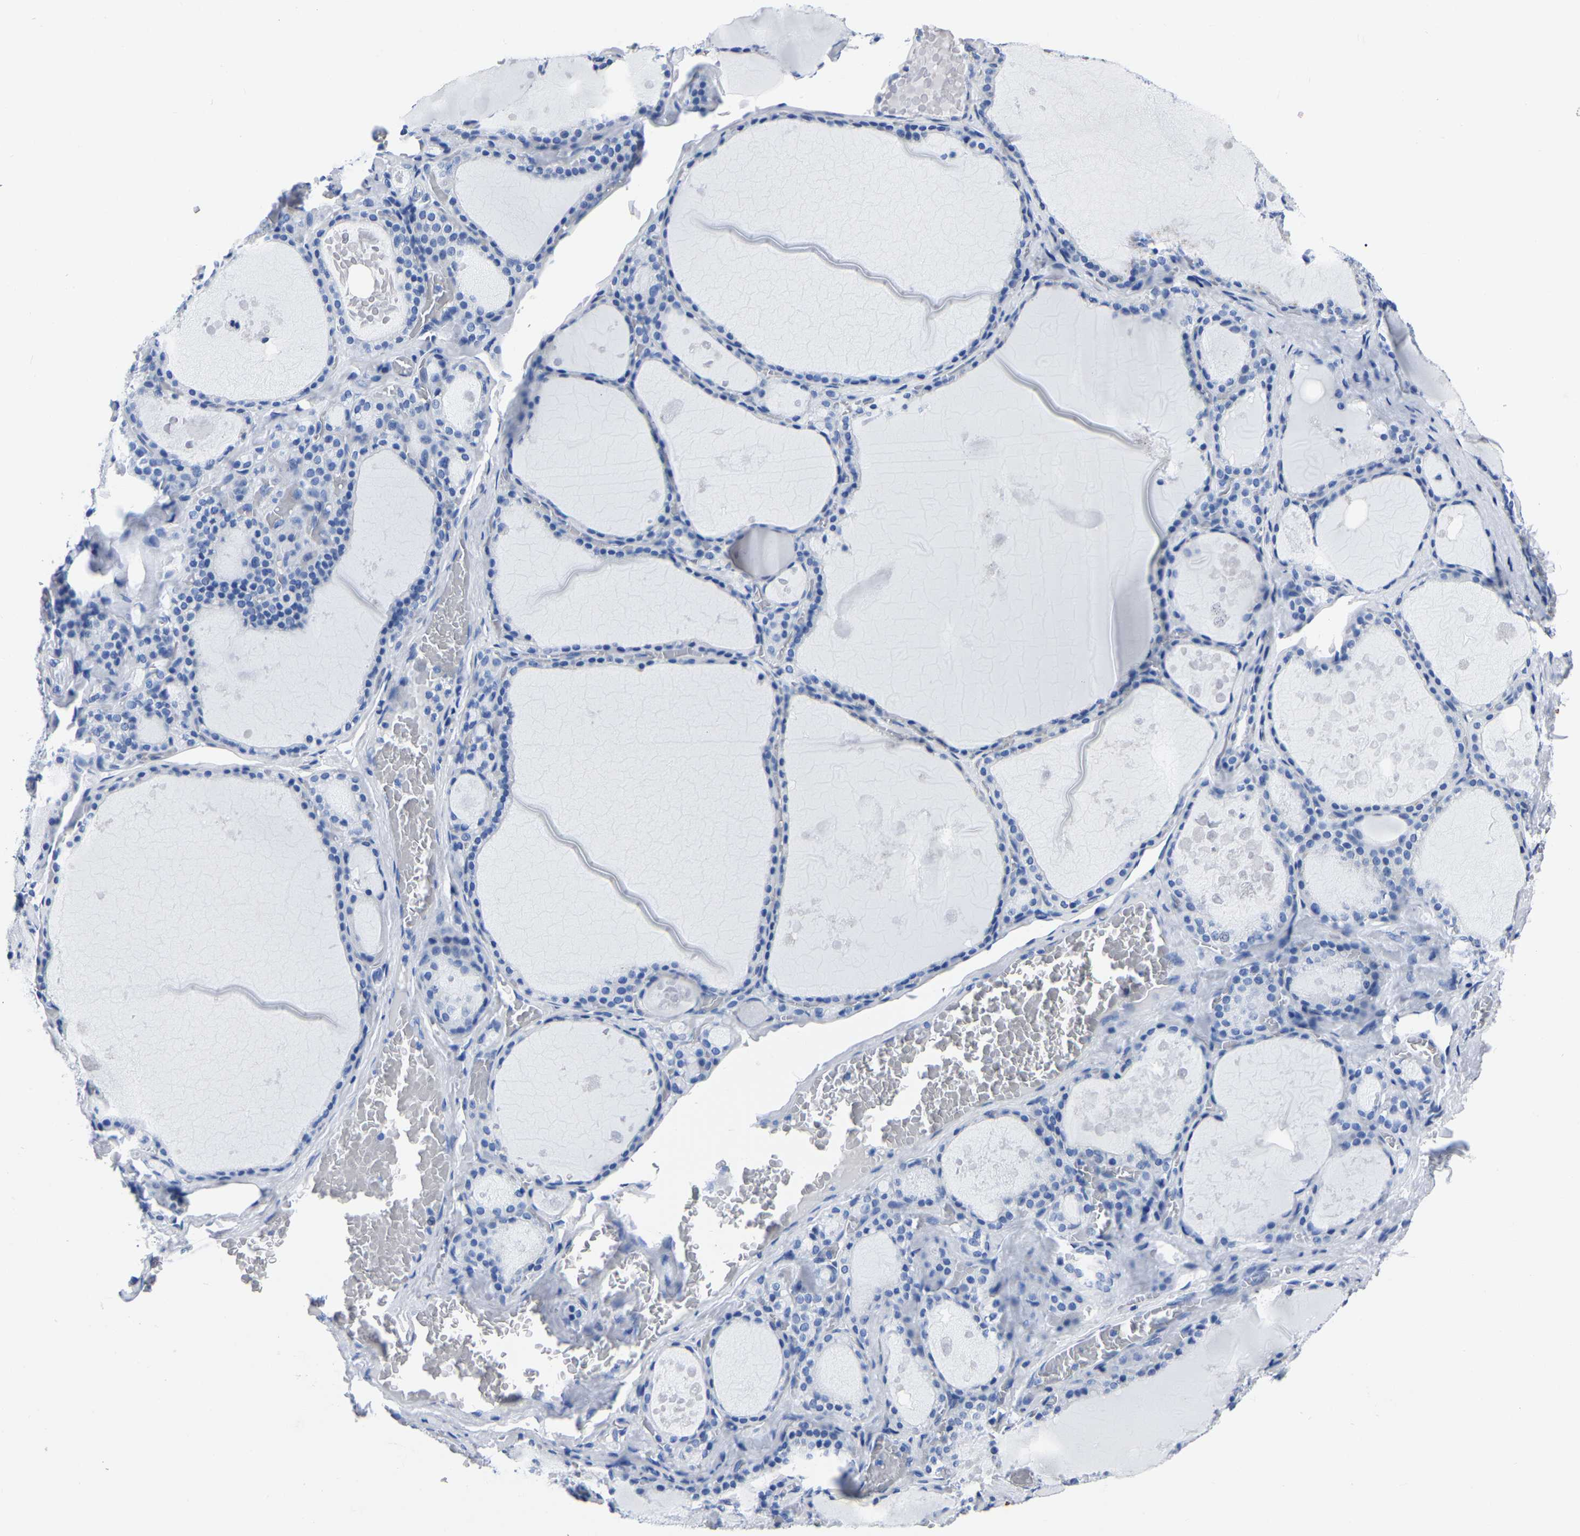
{"staining": {"intensity": "negative", "quantity": "none", "location": "none"}, "tissue": "thyroid gland", "cell_type": "Glandular cells", "image_type": "normal", "snomed": [{"axis": "morphology", "description": "Normal tissue, NOS"}, {"axis": "topography", "description": "Thyroid gland"}], "caption": "Immunohistochemistry (IHC) photomicrograph of benign thyroid gland: thyroid gland stained with DAB demonstrates no significant protein staining in glandular cells.", "gene": "IMPG2", "patient": {"sex": "male", "age": 56}}